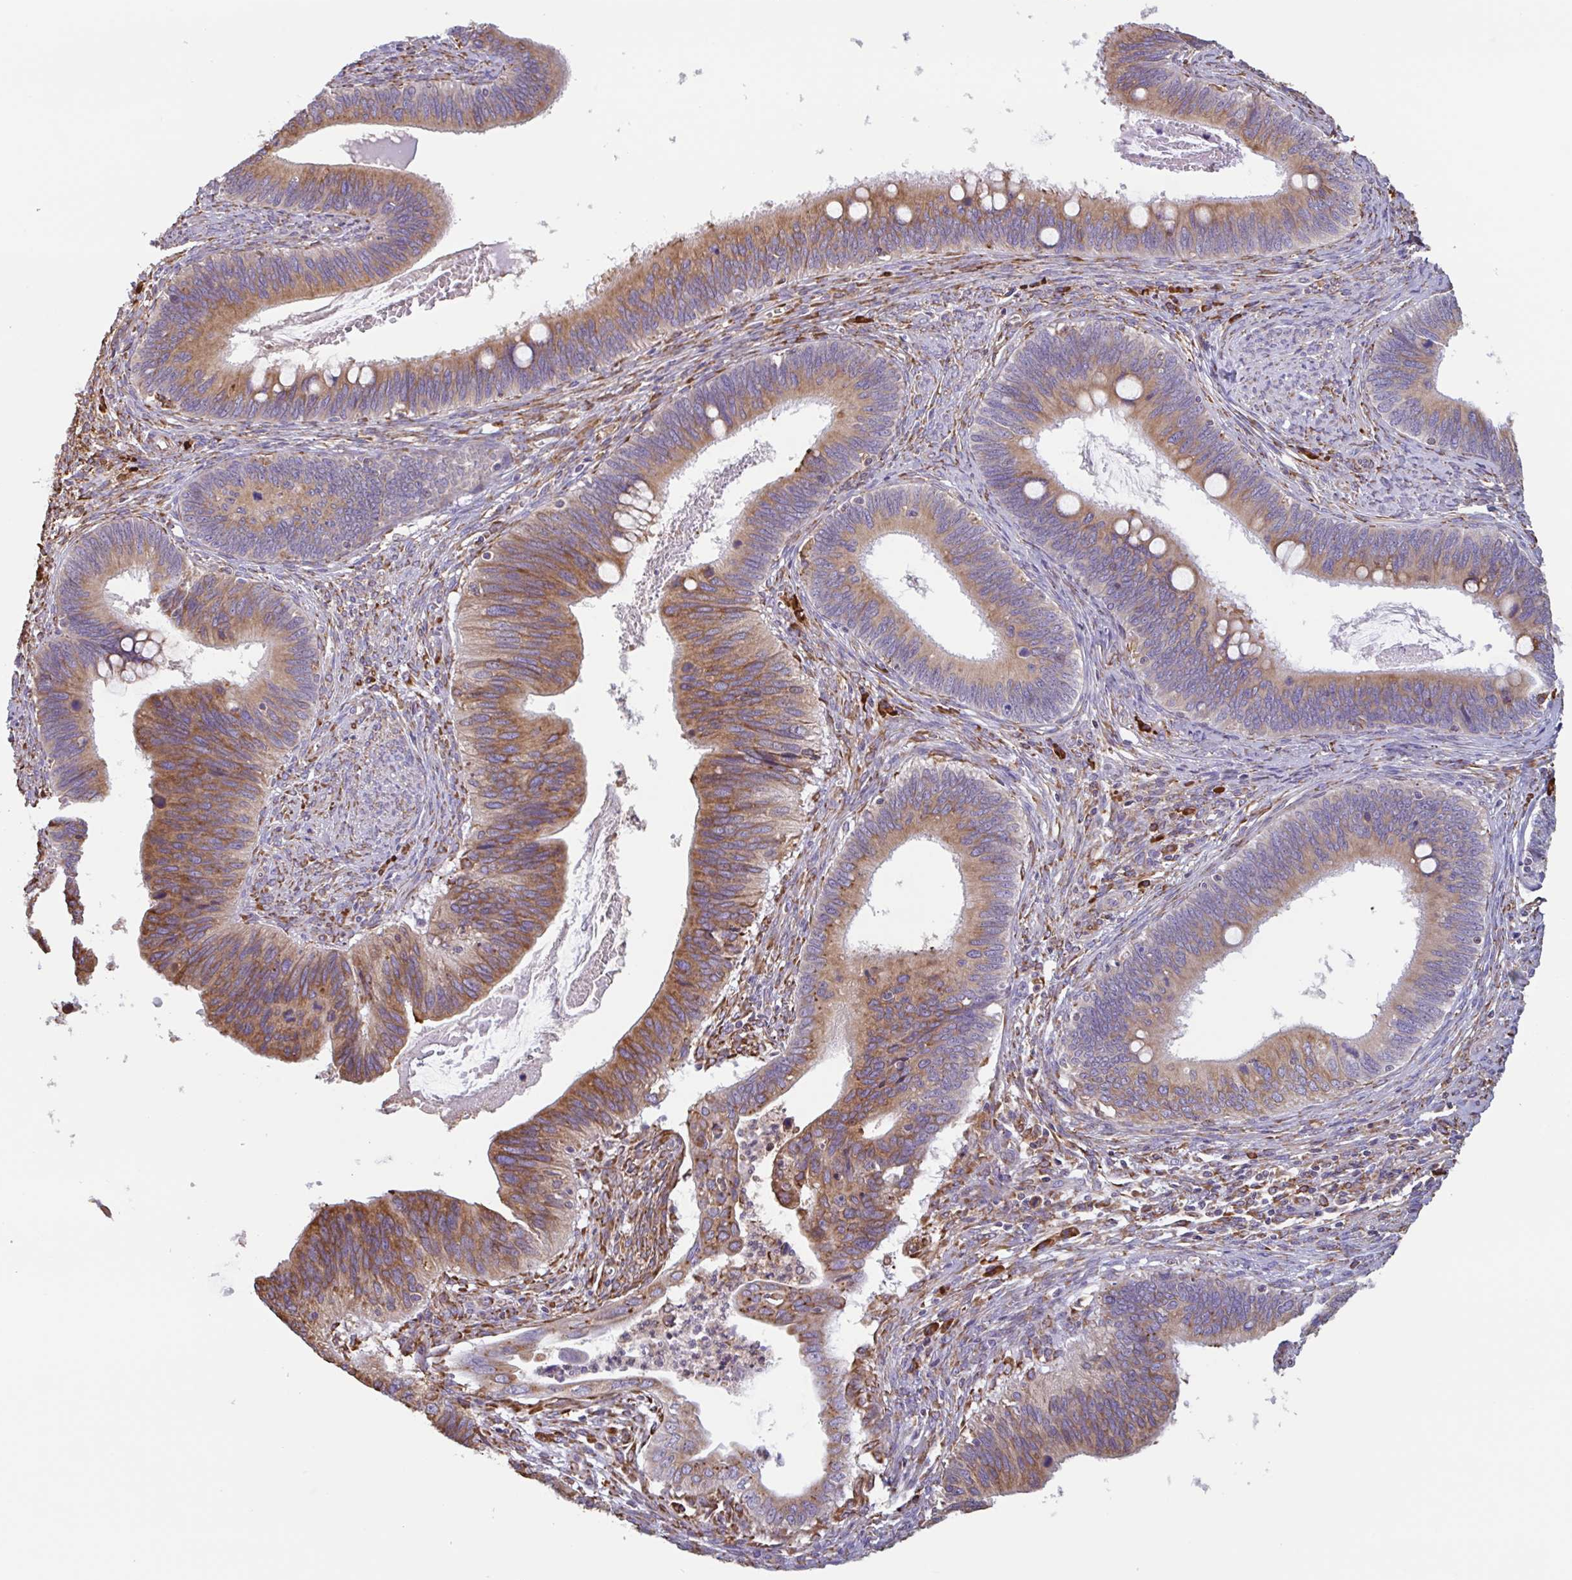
{"staining": {"intensity": "moderate", "quantity": ">75%", "location": "cytoplasmic/membranous"}, "tissue": "cervical cancer", "cell_type": "Tumor cells", "image_type": "cancer", "snomed": [{"axis": "morphology", "description": "Adenocarcinoma, NOS"}, {"axis": "topography", "description": "Cervix"}], "caption": "IHC (DAB (3,3'-diaminobenzidine)) staining of human cervical adenocarcinoma exhibits moderate cytoplasmic/membranous protein staining in approximately >75% of tumor cells.", "gene": "DOK4", "patient": {"sex": "female", "age": 42}}